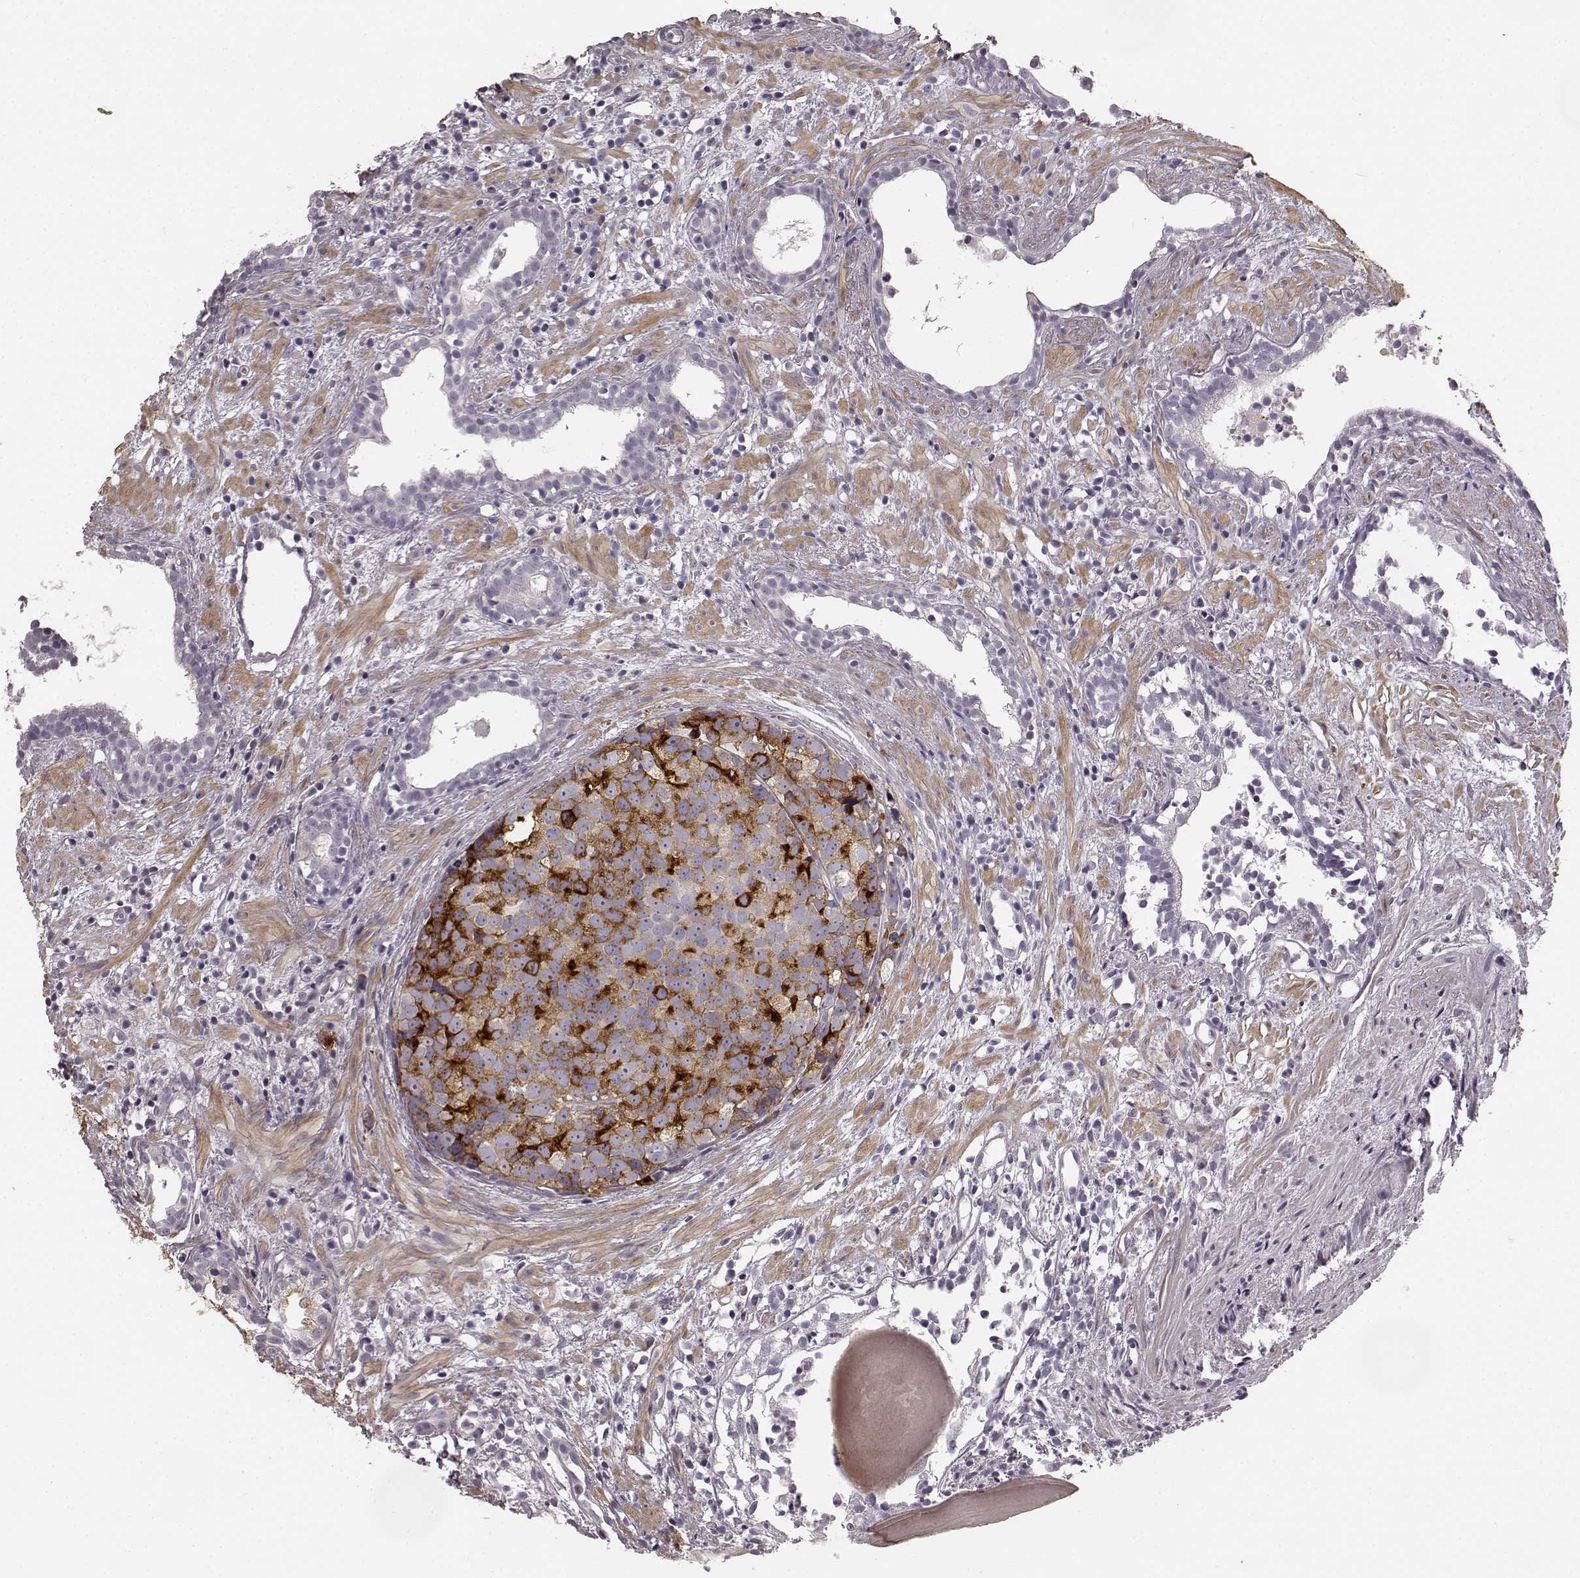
{"staining": {"intensity": "strong", "quantity": "<25%", "location": "cytoplasmic/membranous"}, "tissue": "prostate cancer", "cell_type": "Tumor cells", "image_type": "cancer", "snomed": [{"axis": "morphology", "description": "Adenocarcinoma, High grade"}, {"axis": "topography", "description": "Prostate"}], "caption": "Immunohistochemistry histopathology image of human prostate cancer stained for a protein (brown), which reveals medium levels of strong cytoplasmic/membranous staining in approximately <25% of tumor cells.", "gene": "RIT2", "patient": {"sex": "male", "age": 83}}